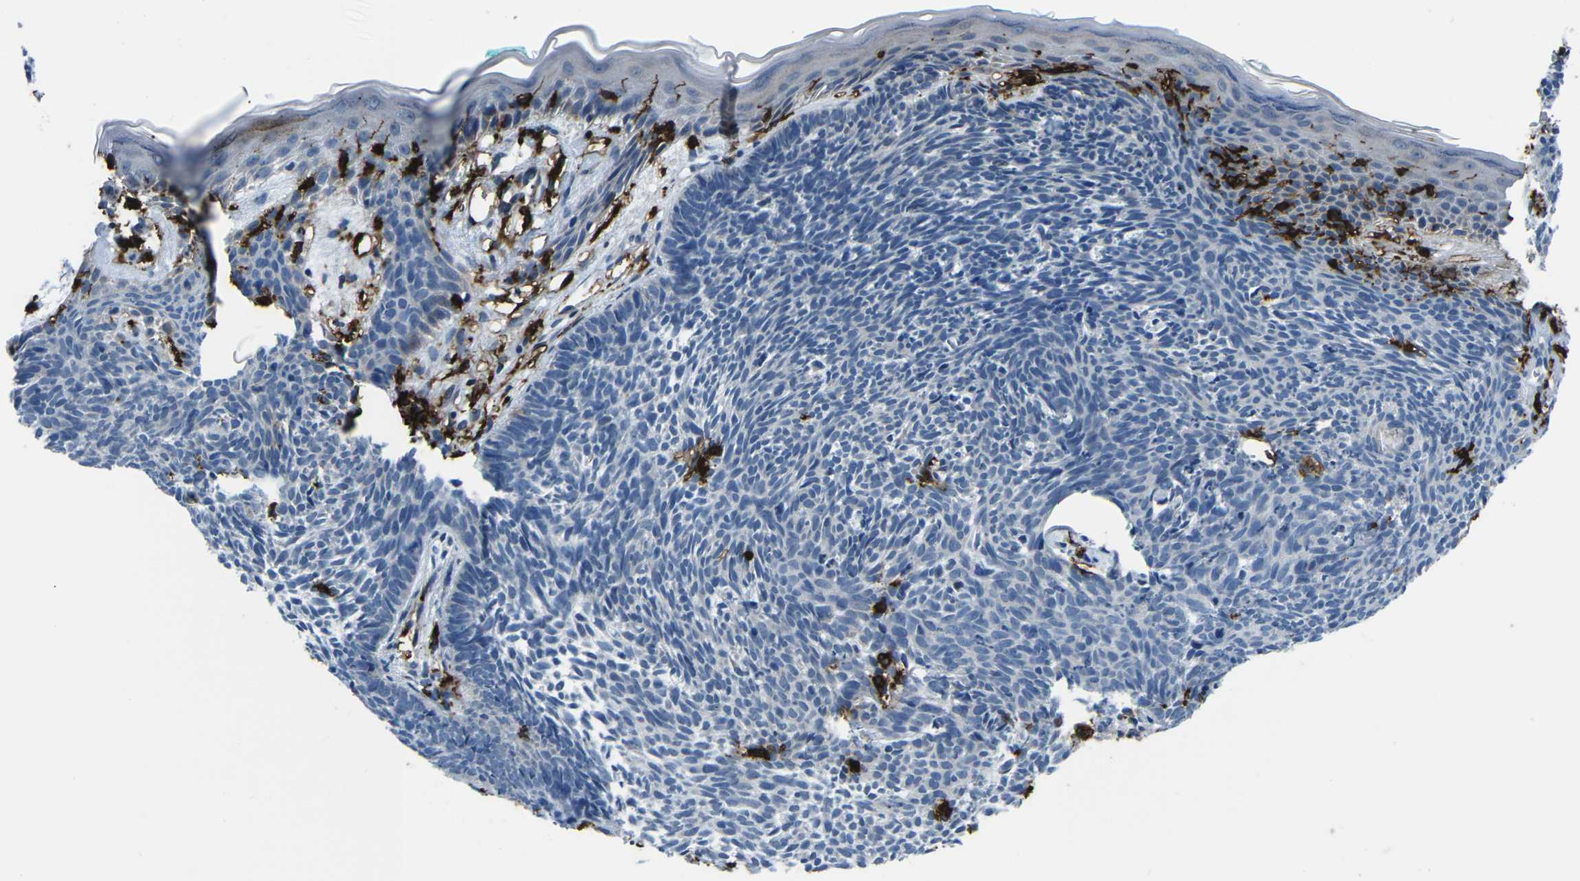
{"staining": {"intensity": "negative", "quantity": "none", "location": "none"}, "tissue": "skin cancer", "cell_type": "Tumor cells", "image_type": "cancer", "snomed": [{"axis": "morphology", "description": "Basal cell carcinoma"}, {"axis": "topography", "description": "Skin"}], "caption": "The histopathology image reveals no staining of tumor cells in skin basal cell carcinoma. (Stains: DAB (3,3'-diaminobenzidine) immunohistochemistry (IHC) with hematoxylin counter stain, Microscopy: brightfield microscopy at high magnification).", "gene": "PTPN1", "patient": {"sex": "male", "age": 60}}